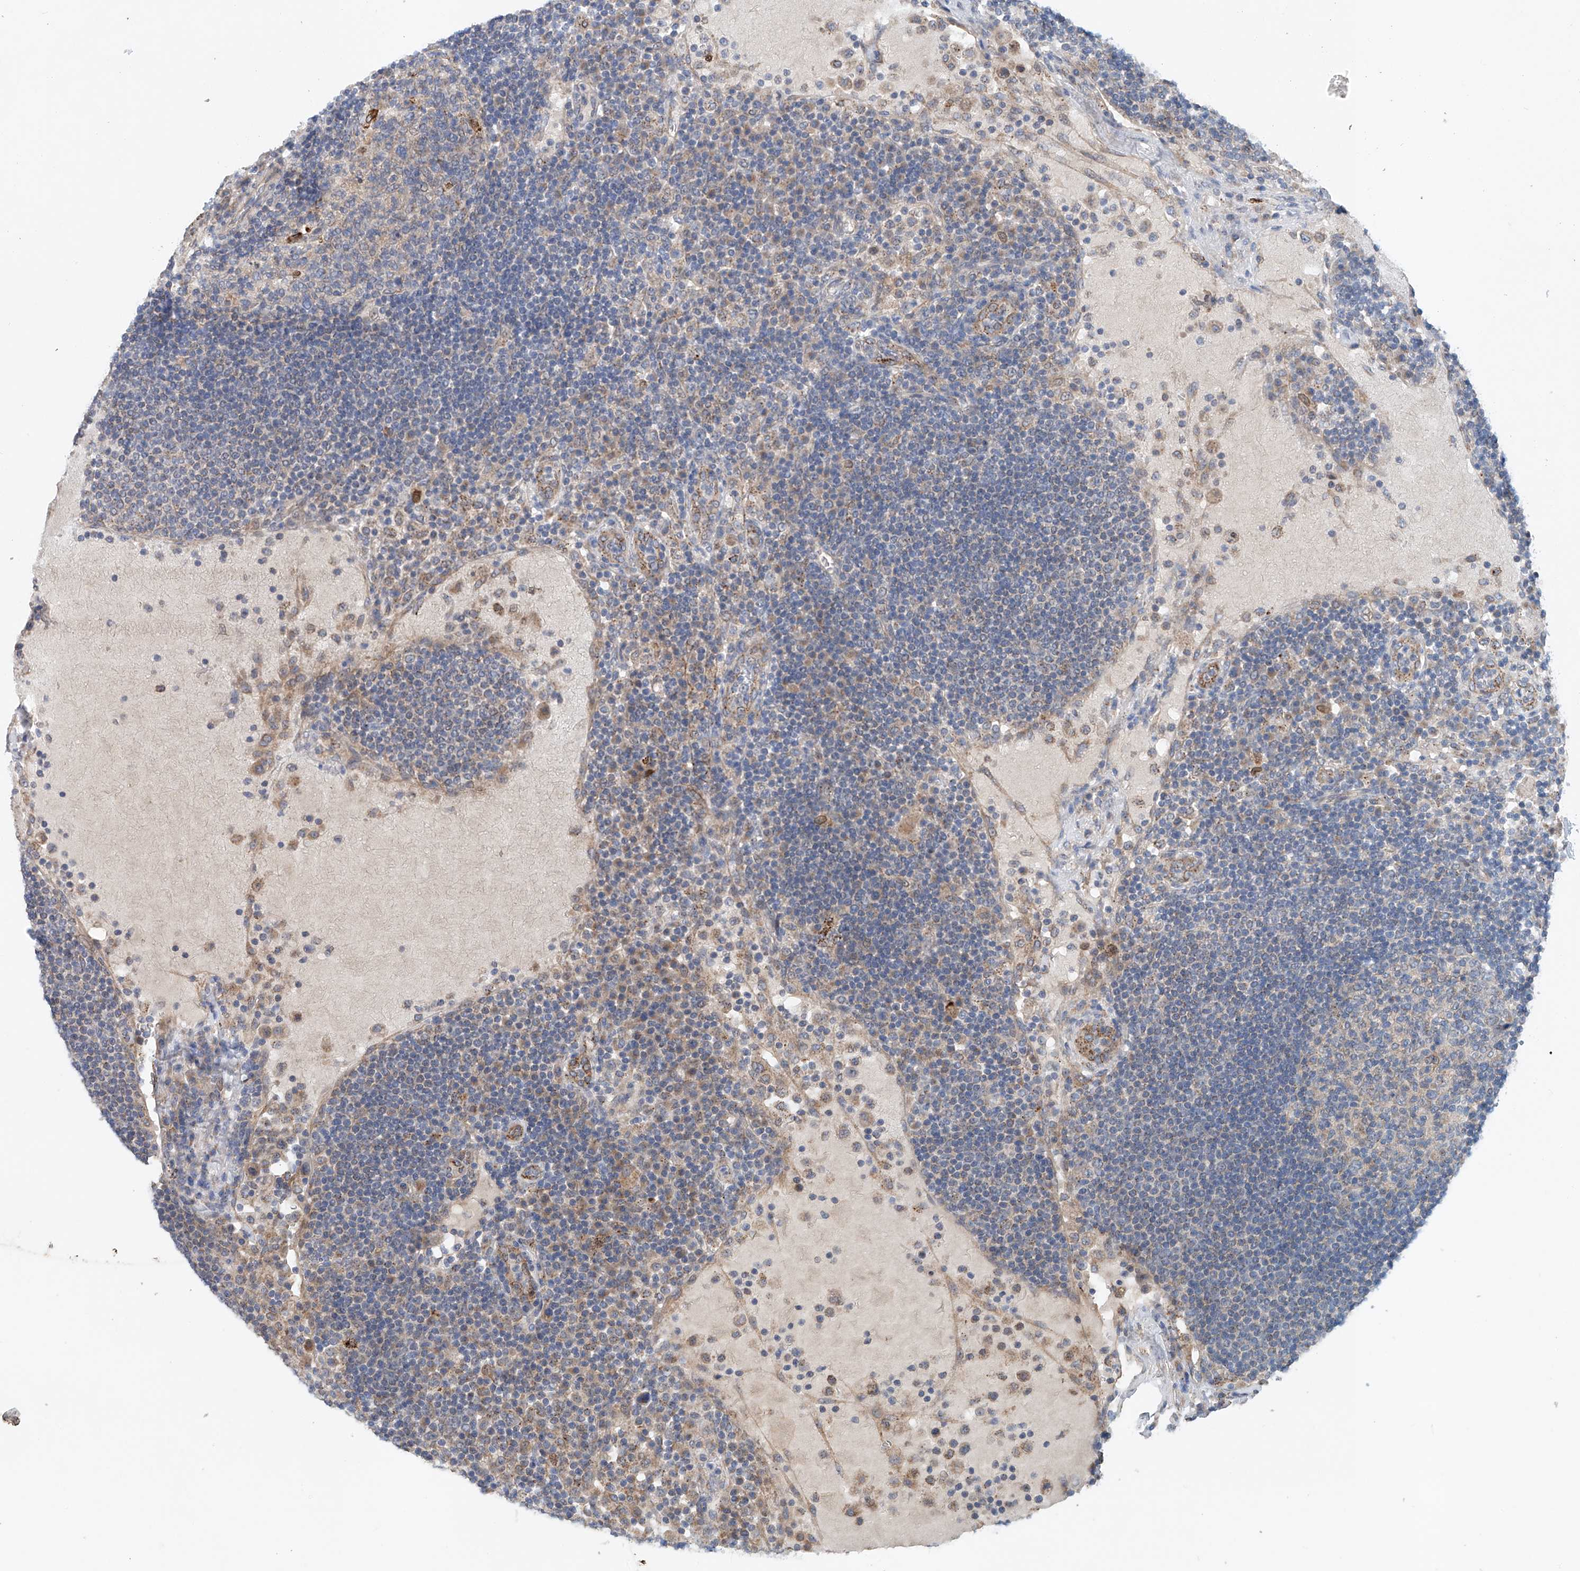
{"staining": {"intensity": "negative", "quantity": "none", "location": "none"}, "tissue": "lymph node", "cell_type": "Germinal center cells", "image_type": "normal", "snomed": [{"axis": "morphology", "description": "Normal tissue, NOS"}, {"axis": "topography", "description": "Lymph node"}], "caption": "High power microscopy micrograph of an immunohistochemistry (IHC) image of unremarkable lymph node, revealing no significant staining in germinal center cells.", "gene": "CEP85L", "patient": {"sex": "female", "age": 53}}